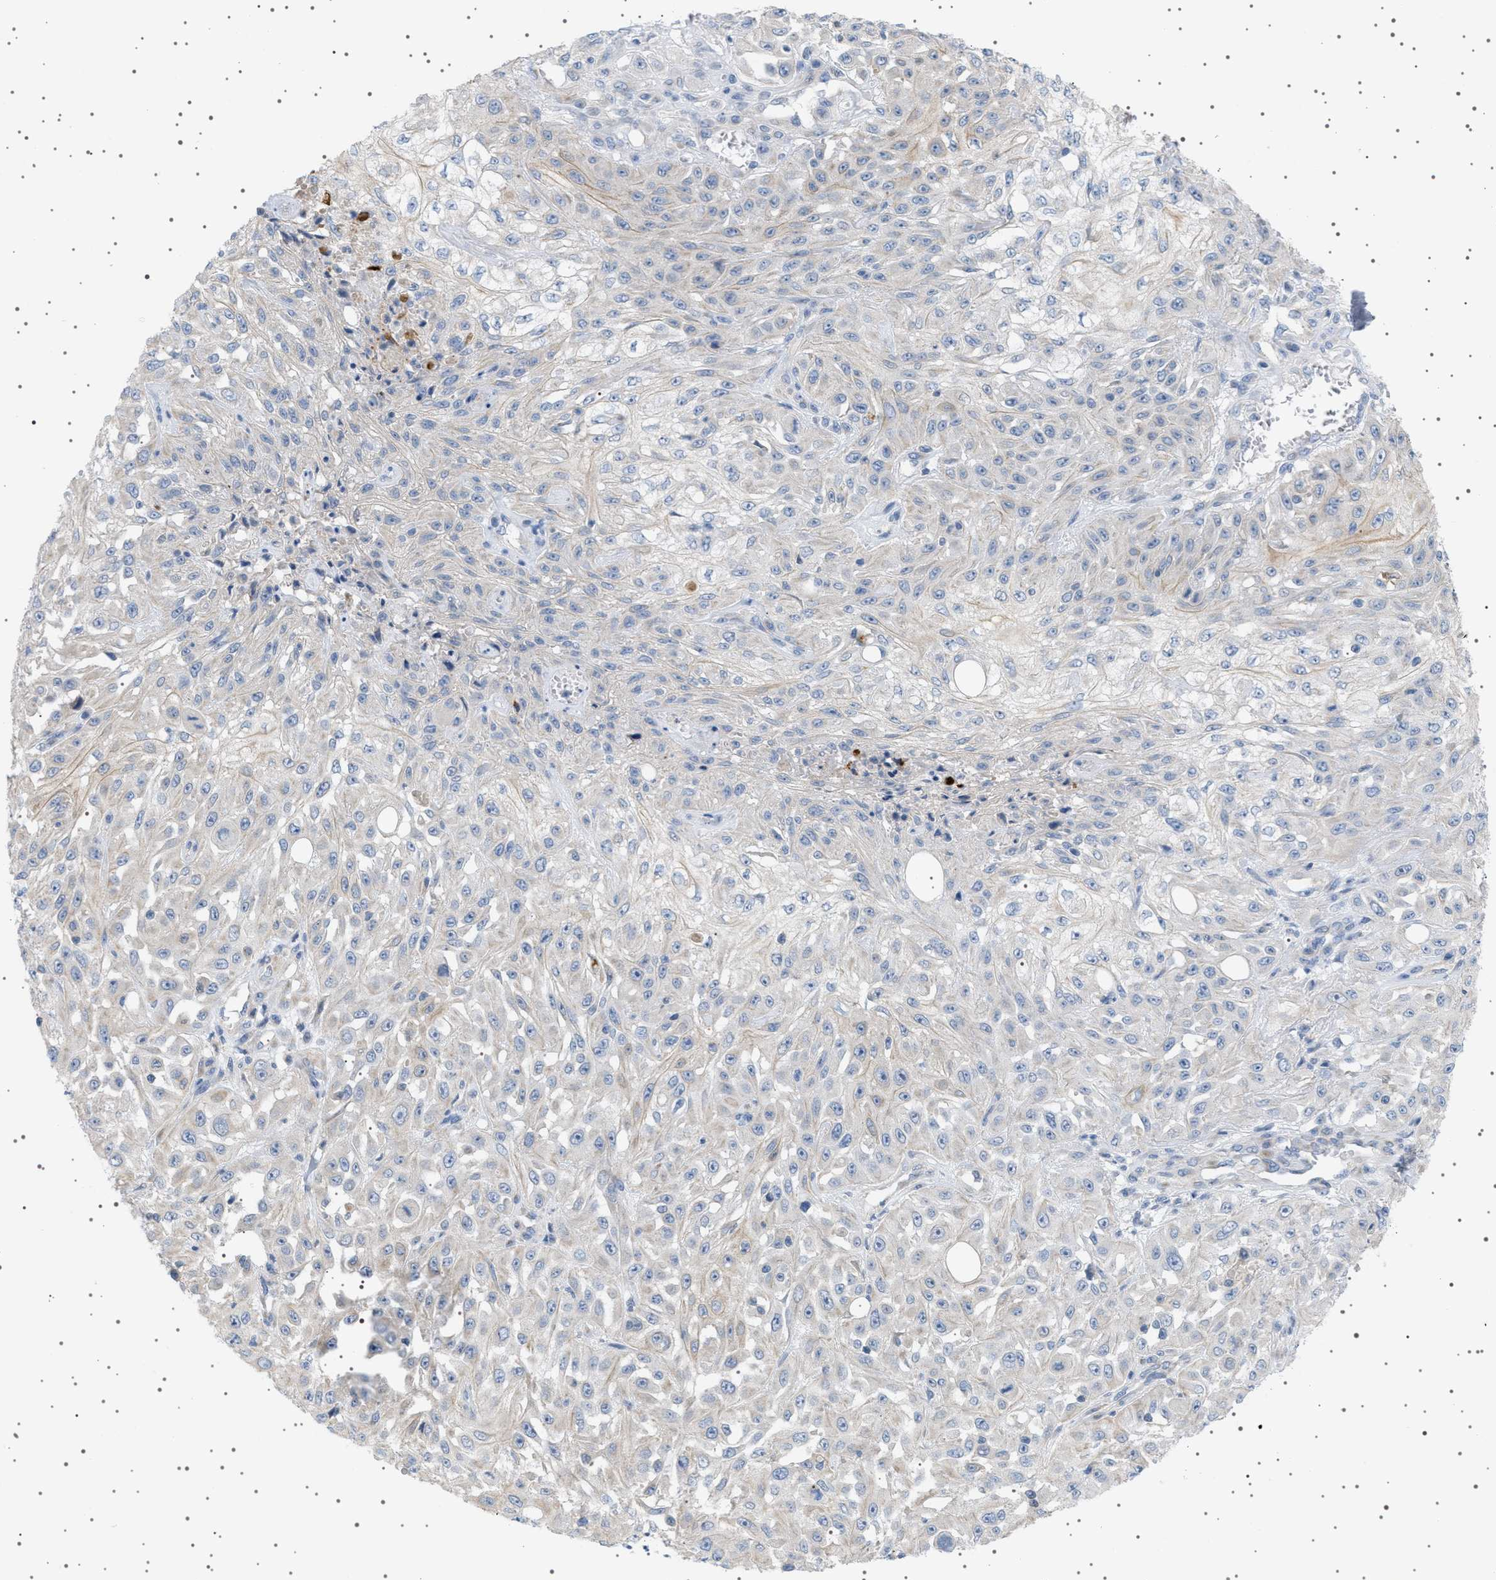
{"staining": {"intensity": "negative", "quantity": "none", "location": "none"}, "tissue": "skin cancer", "cell_type": "Tumor cells", "image_type": "cancer", "snomed": [{"axis": "morphology", "description": "Squamous cell carcinoma, NOS"}, {"axis": "morphology", "description": "Squamous cell carcinoma, metastatic, NOS"}, {"axis": "topography", "description": "Skin"}, {"axis": "topography", "description": "Lymph node"}], "caption": "This is an immunohistochemistry image of human skin squamous cell carcinoma. There is no expression in tumor cells.", "gene": "ADCY10", "patient": {"sex": "male", "age": 75}}